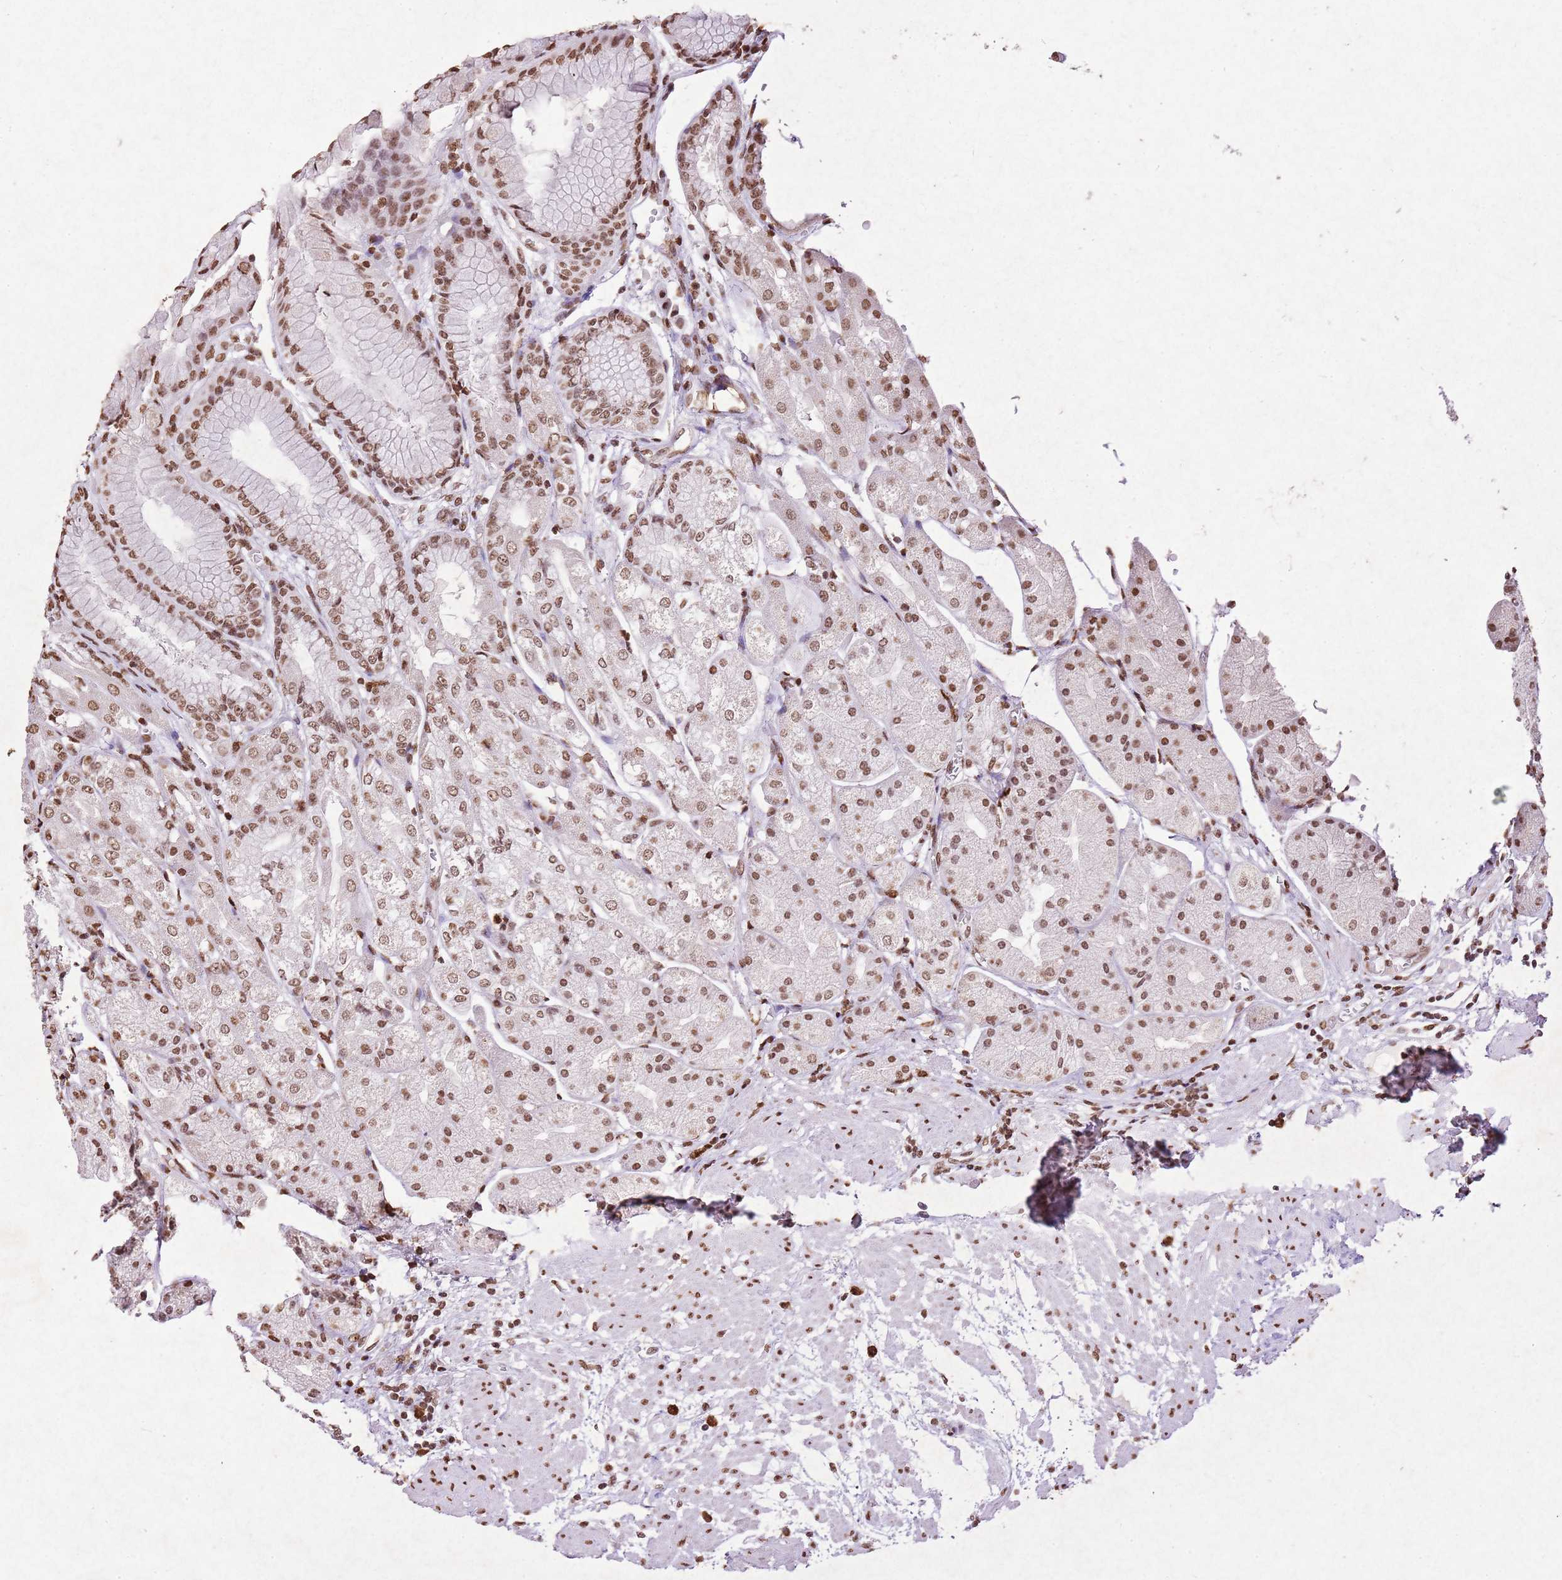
{"staining": {"intensity": "moderate", "quantity": ">75%", "location": "nuclear"}, "tissue": "stomach", "cell_type": "Glandular cells", "image_type": "normal", "snomed": [{"axis": "morphology", "description": "Normal tissue, NOS"}, {"axis": "topography", "description": "Stomach, upper"}], "caption": "Stomach stained with a brown dye shows moderate nuclear positive expression in about >75% of glandular cells.", "gene": "BMAL1", "patient": {"sex": "male", "age": 72}}